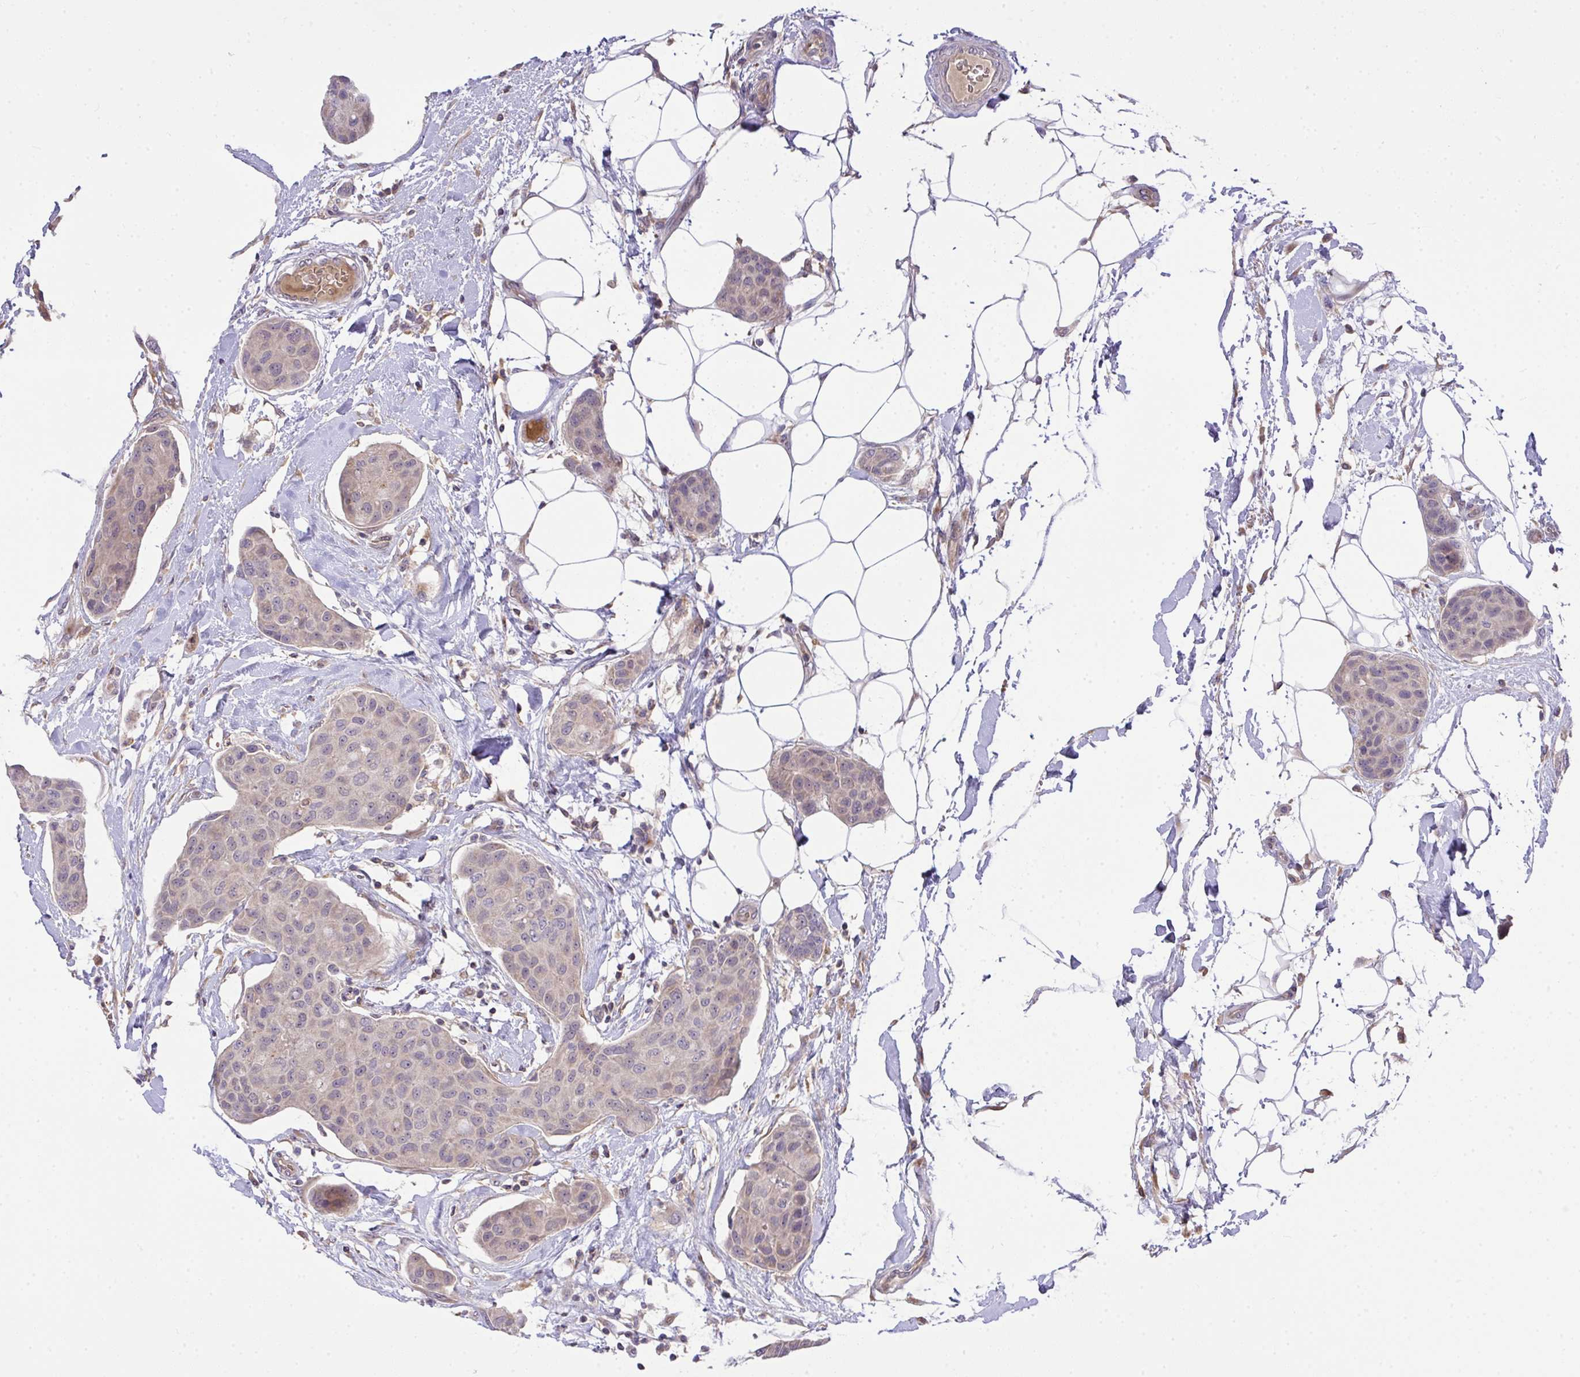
{"staining": {"intensity": "negative", "quantity": "none", "location": "none"}, "tissue": "breast cancer", "cell_type": "Tumor cells", "image_type": "cancer", "snomed": [{"axis": "morphology", "description": "Duct carcinoma"}, {"axis": "topography", "description": "Breast"}, {"axis": "topography", "description": "Lymph node"}], "caption": "Immunohistochemical staining of breast cancer shows no significant expression in tumor cells.", "gene": "SLC9A6", "patient": {"sex": "female", "age": 80}}